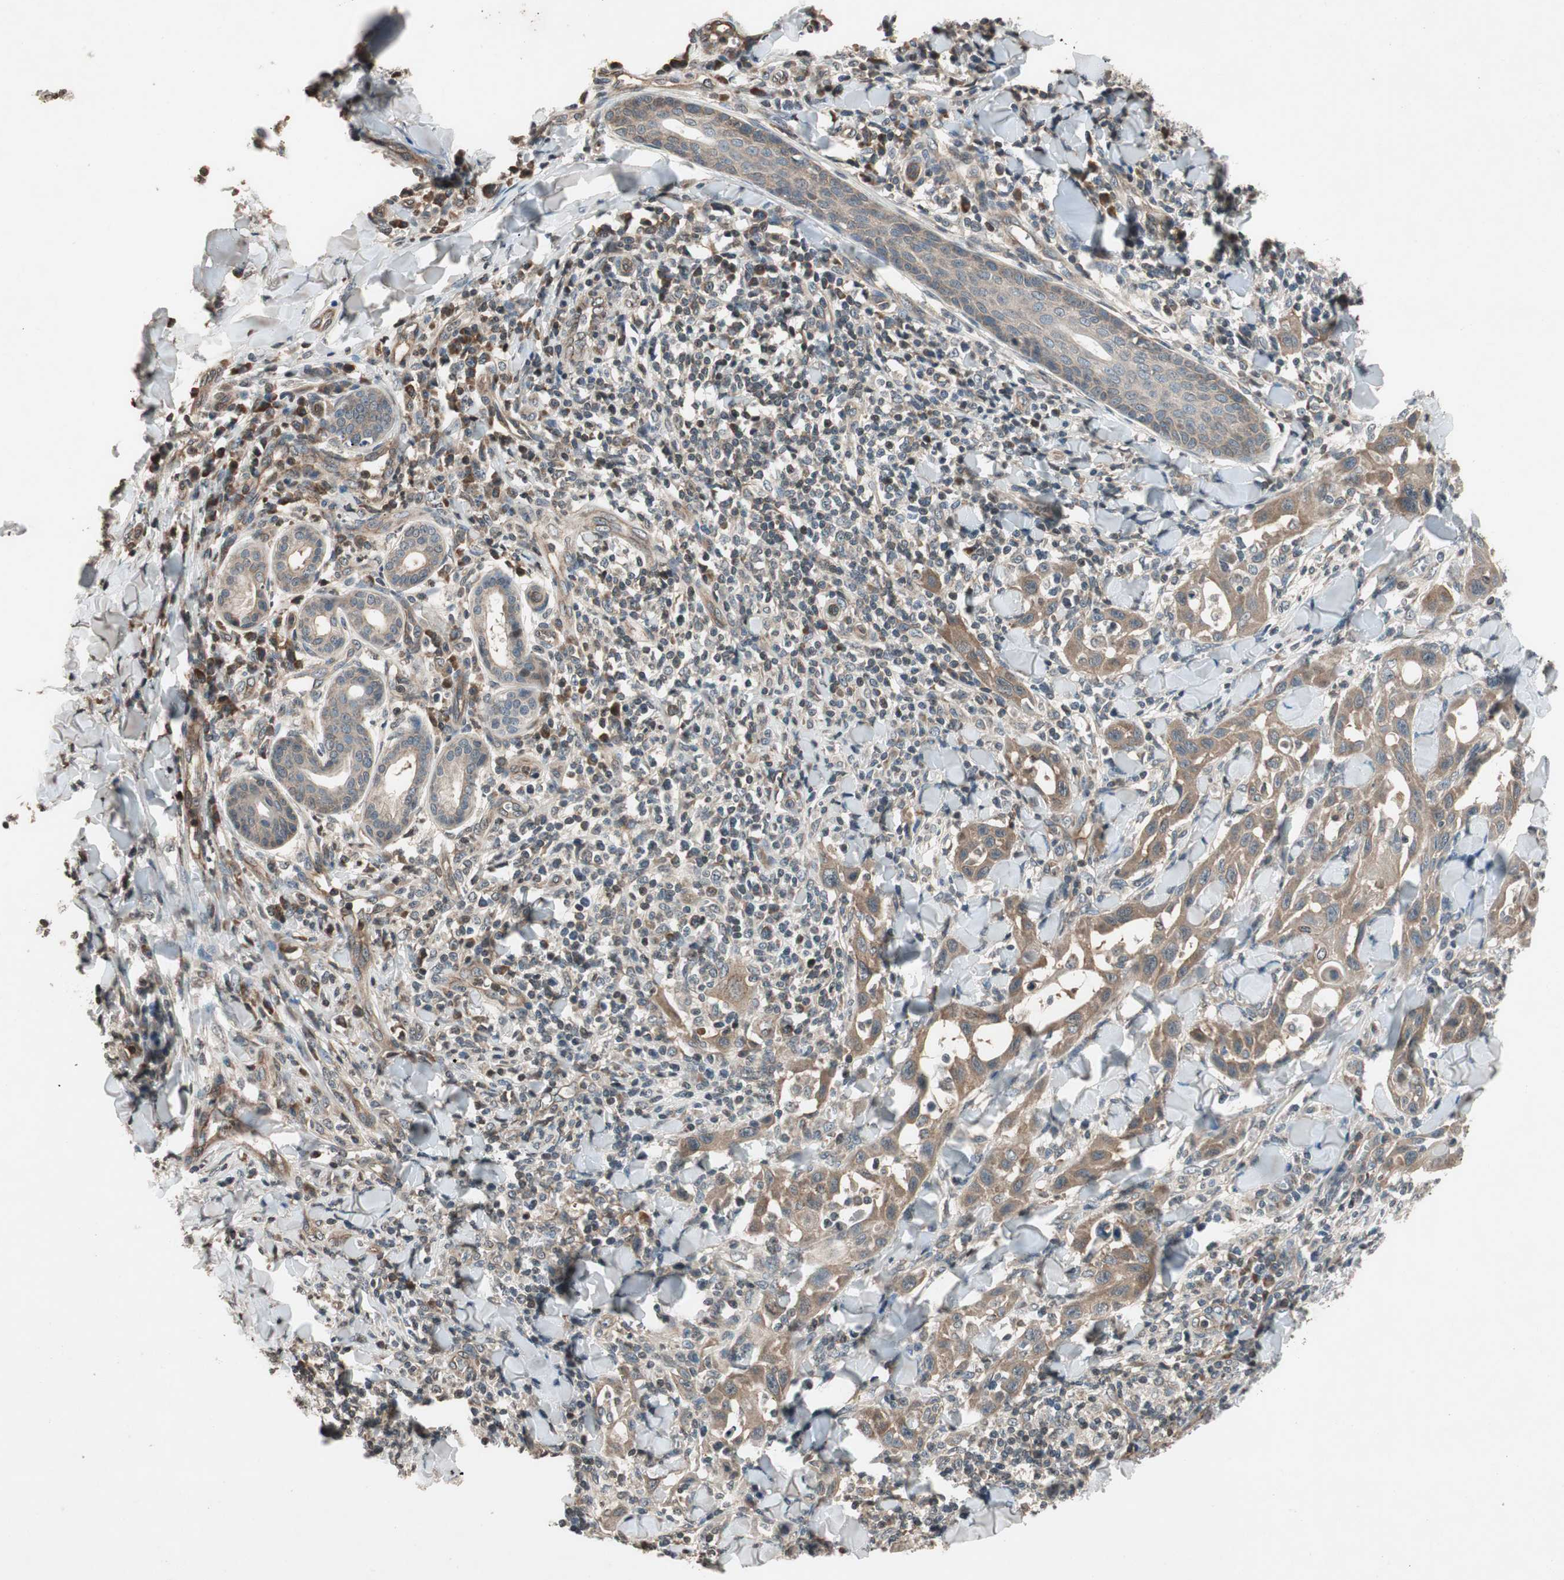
{"staining": {"intensity": "moderate", "quantity": ">75%", "location": "cytoplasmic/membranous"}, "tissue": "skin cancer", "cell_type": "Tumor cells", "image_type": "cancer", "snomed": [{"axis": "morphology", "description": "Squamous cell carcinoma, NOS"}, {"axis": "topography", "description": "Skin"}], "caption": "A brown stain shows moderate cytoplasmic/membranous positivity of a protein in human skin squamous cell carcinoma tumor cells.", "gene": "GCLM", "patient": {"sex": "male", "age": 24}}